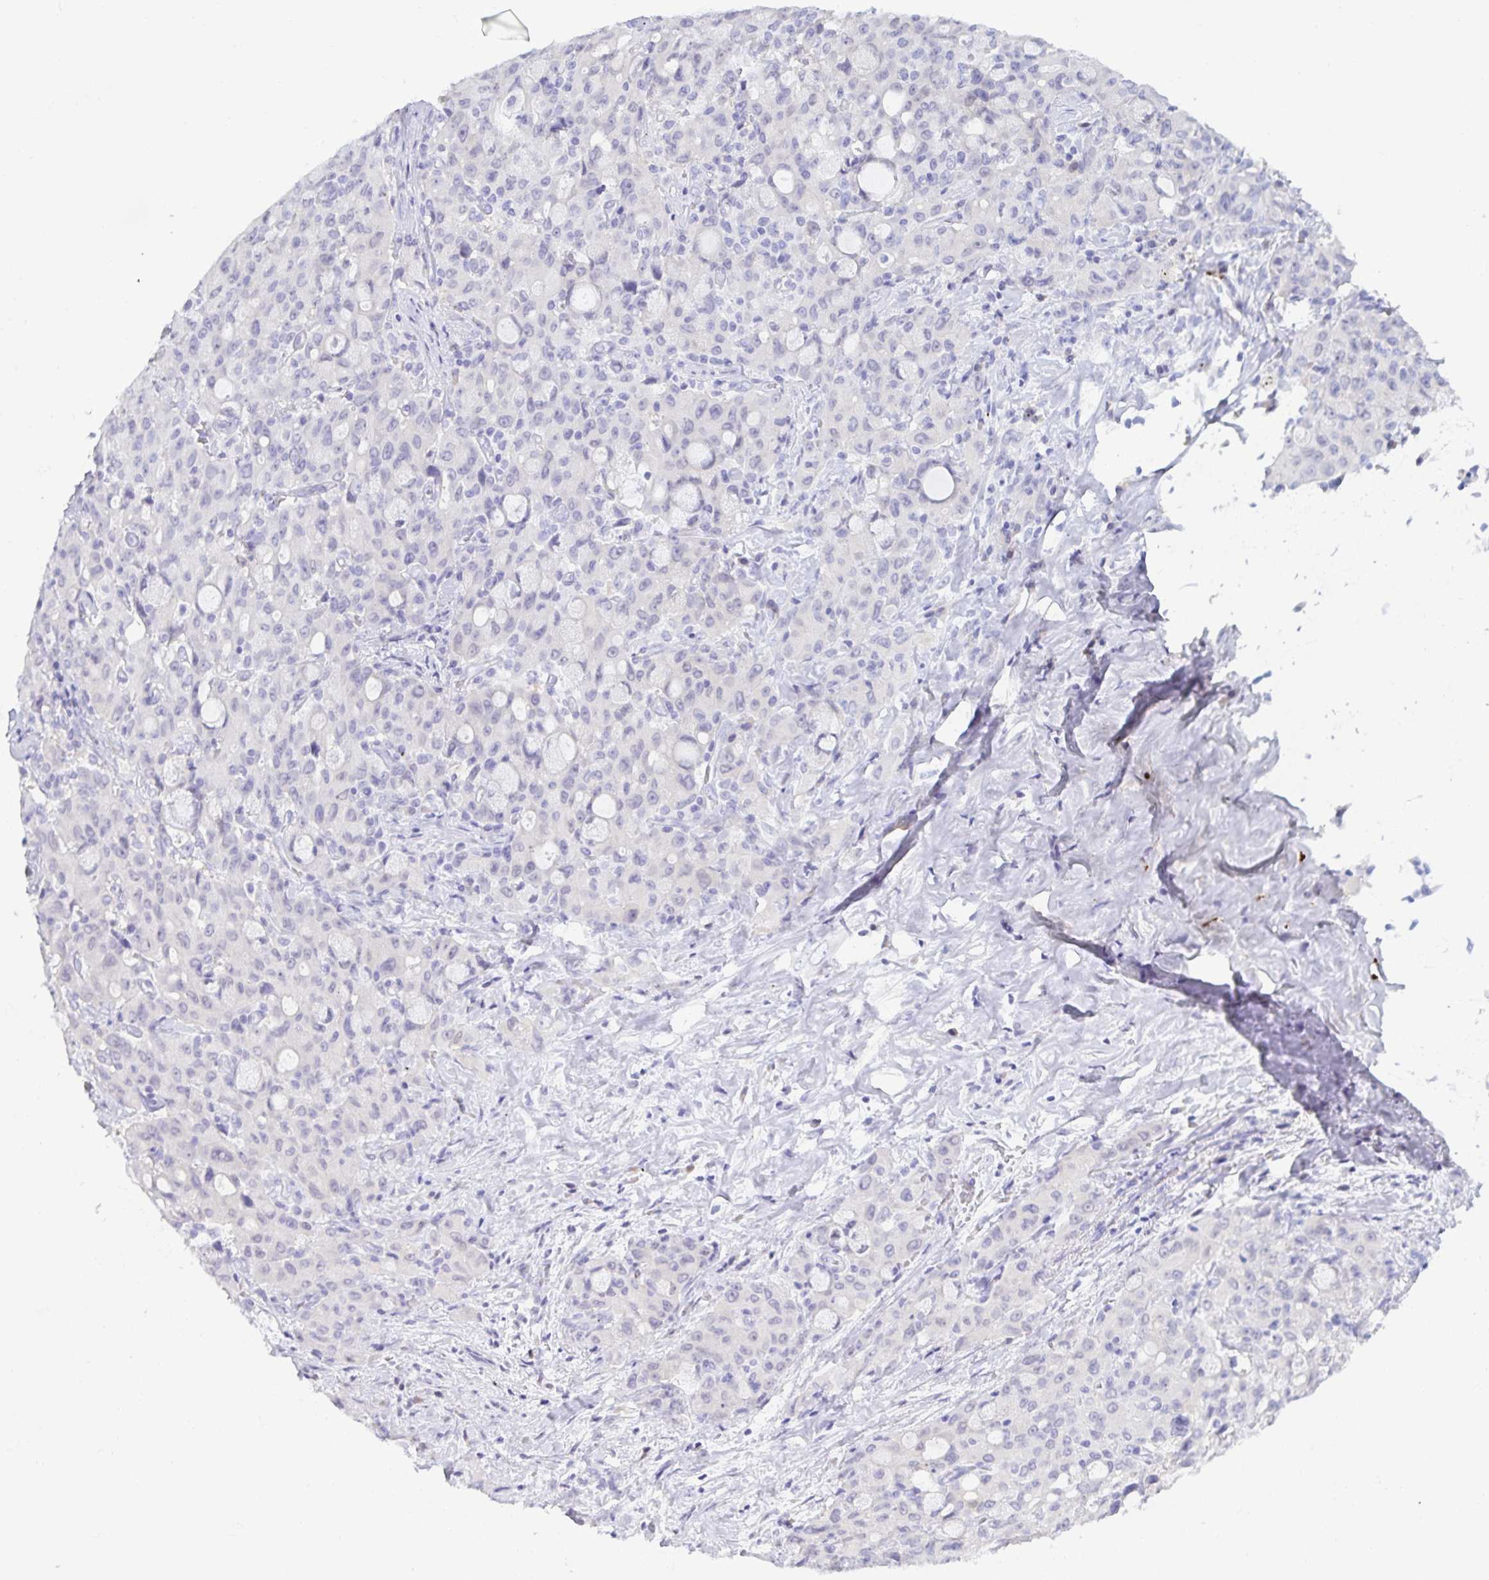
{"staining": {"intensity": "negative", "quantity": "none", "location": "none"}, "tissue": "lung cancer", "cell_type": "Tumor cells", "image_type": "cancer", "snomed": [{"axis": "morphology", "description": "Adenocarcinoma, NOS"}, {"axis": "topography", "description": "Lung"}], "caption": "Immunohistochemistry histopathology image of neoplastic tissue: human lung cancer stained with DAB (3,3'-diaminobenzidine) demonstrates no significant protein positivity in tumor cells. (Stains: DAB (3,3'-diaminobenzidine) immunohistochemistry (IHC) with hematoxylin counter stain, Microscopy: brightfield microscopy at high magnification).", "gene": "MON2", "patient": {"sex": "female", "age": 44}}